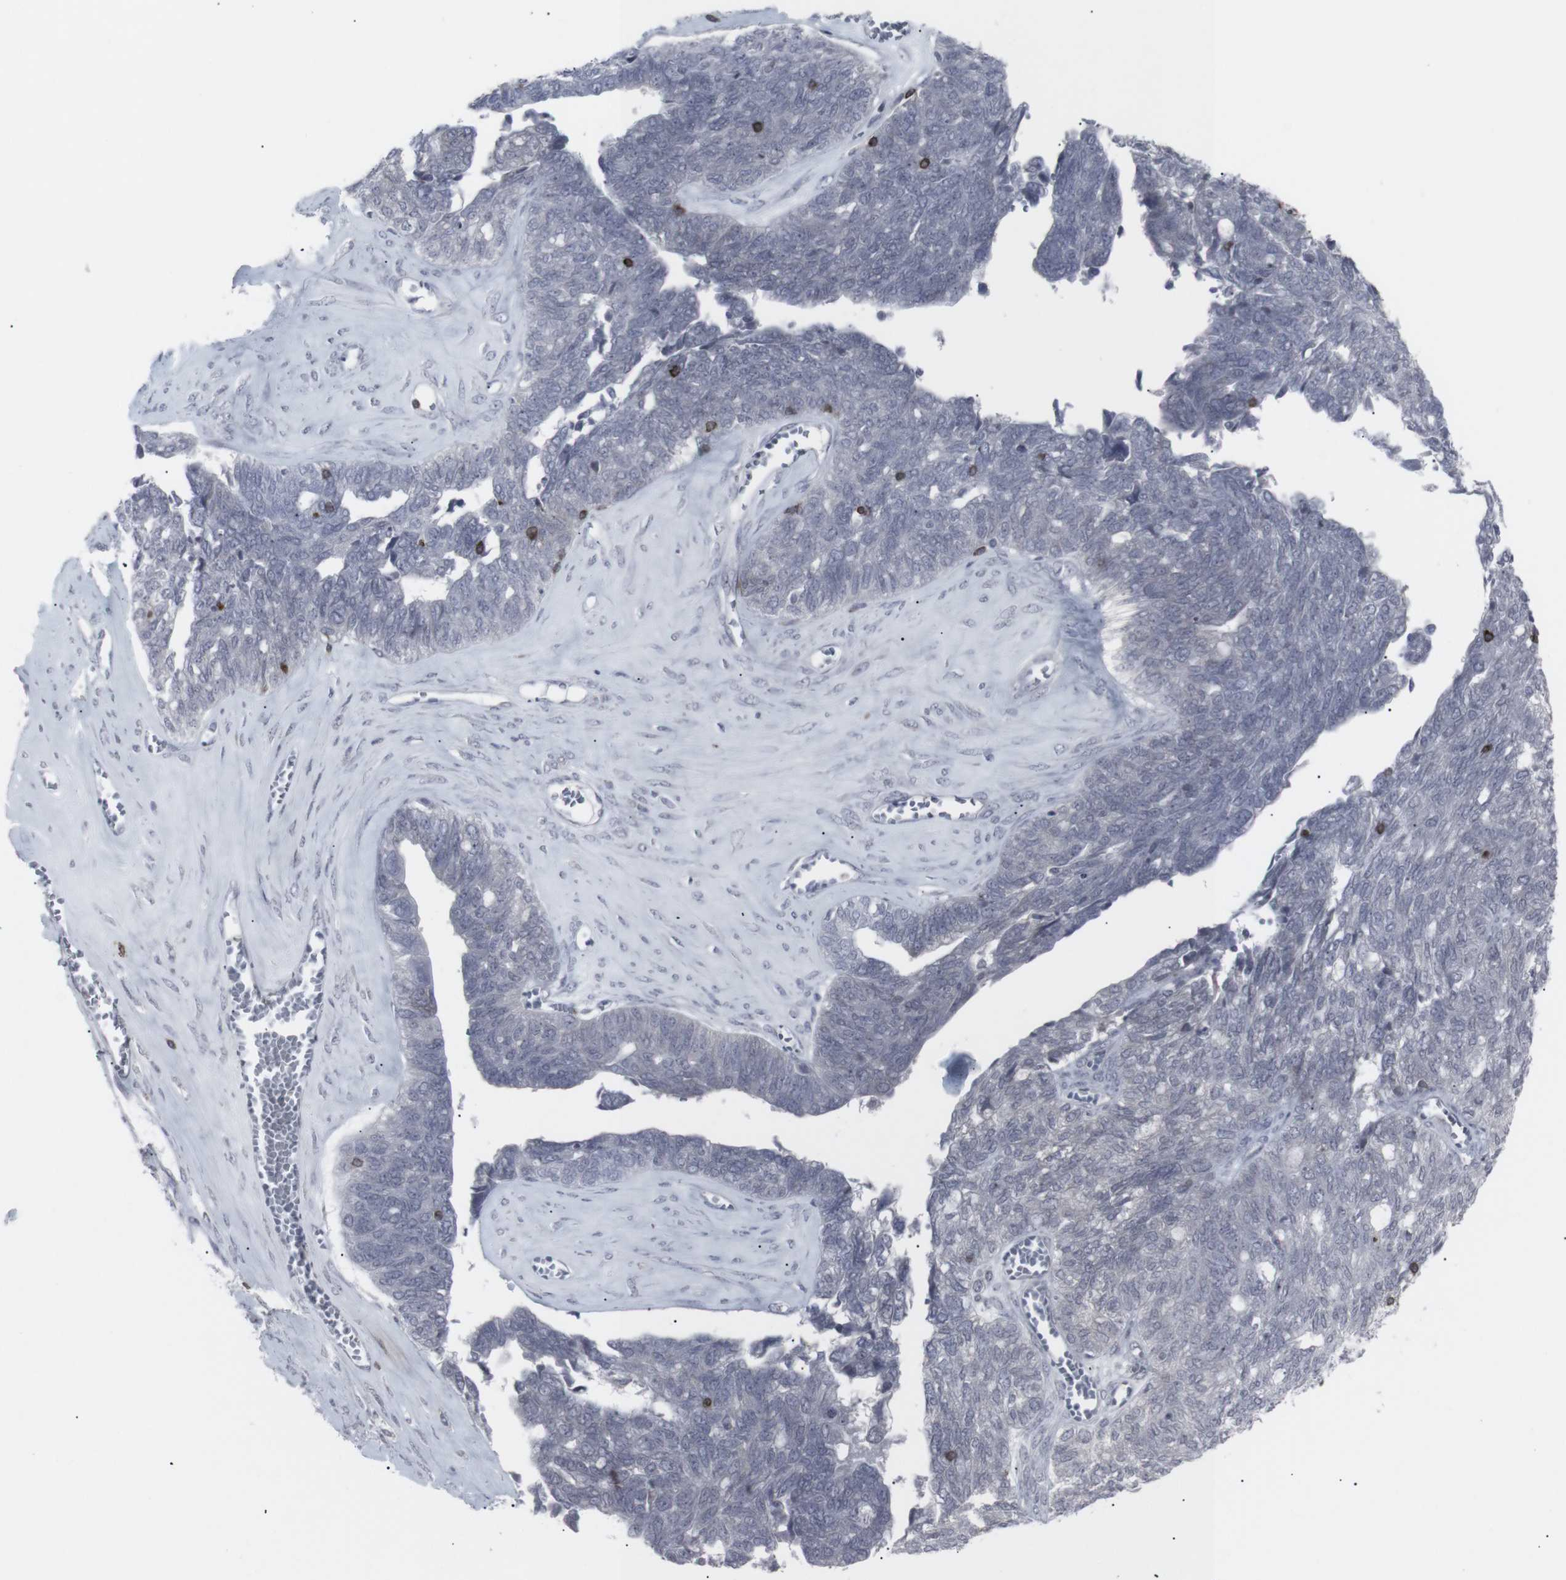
{"staining": {"intensity": "negative", "quantity": "none", "location": "none"}, "tissue": "ovarian cancer", "cell_type": "Tumor cells", "image_type": "cancer", "snomed": [{"axis": "morphology", "description": "Cystadenocarcinoma, serous, NOS"}, {"axis": "topography", "description": "Ovary"}], "caption": "This image is of ovarian cancer stained with immunohistochemistry (IHC) to label a protein in brown with the nuclei are counter-stained blue. There is no staining in tumor cells. (Stains: DAB (3,3'-diaminobenzidine) immunohistochemistry (IHC) with hematoxylin counter stain, Microscopy: brightfield microscopy at high magnification).", "gene": "APOBEC2", "patient": {"sex": "female", "age": 79}}